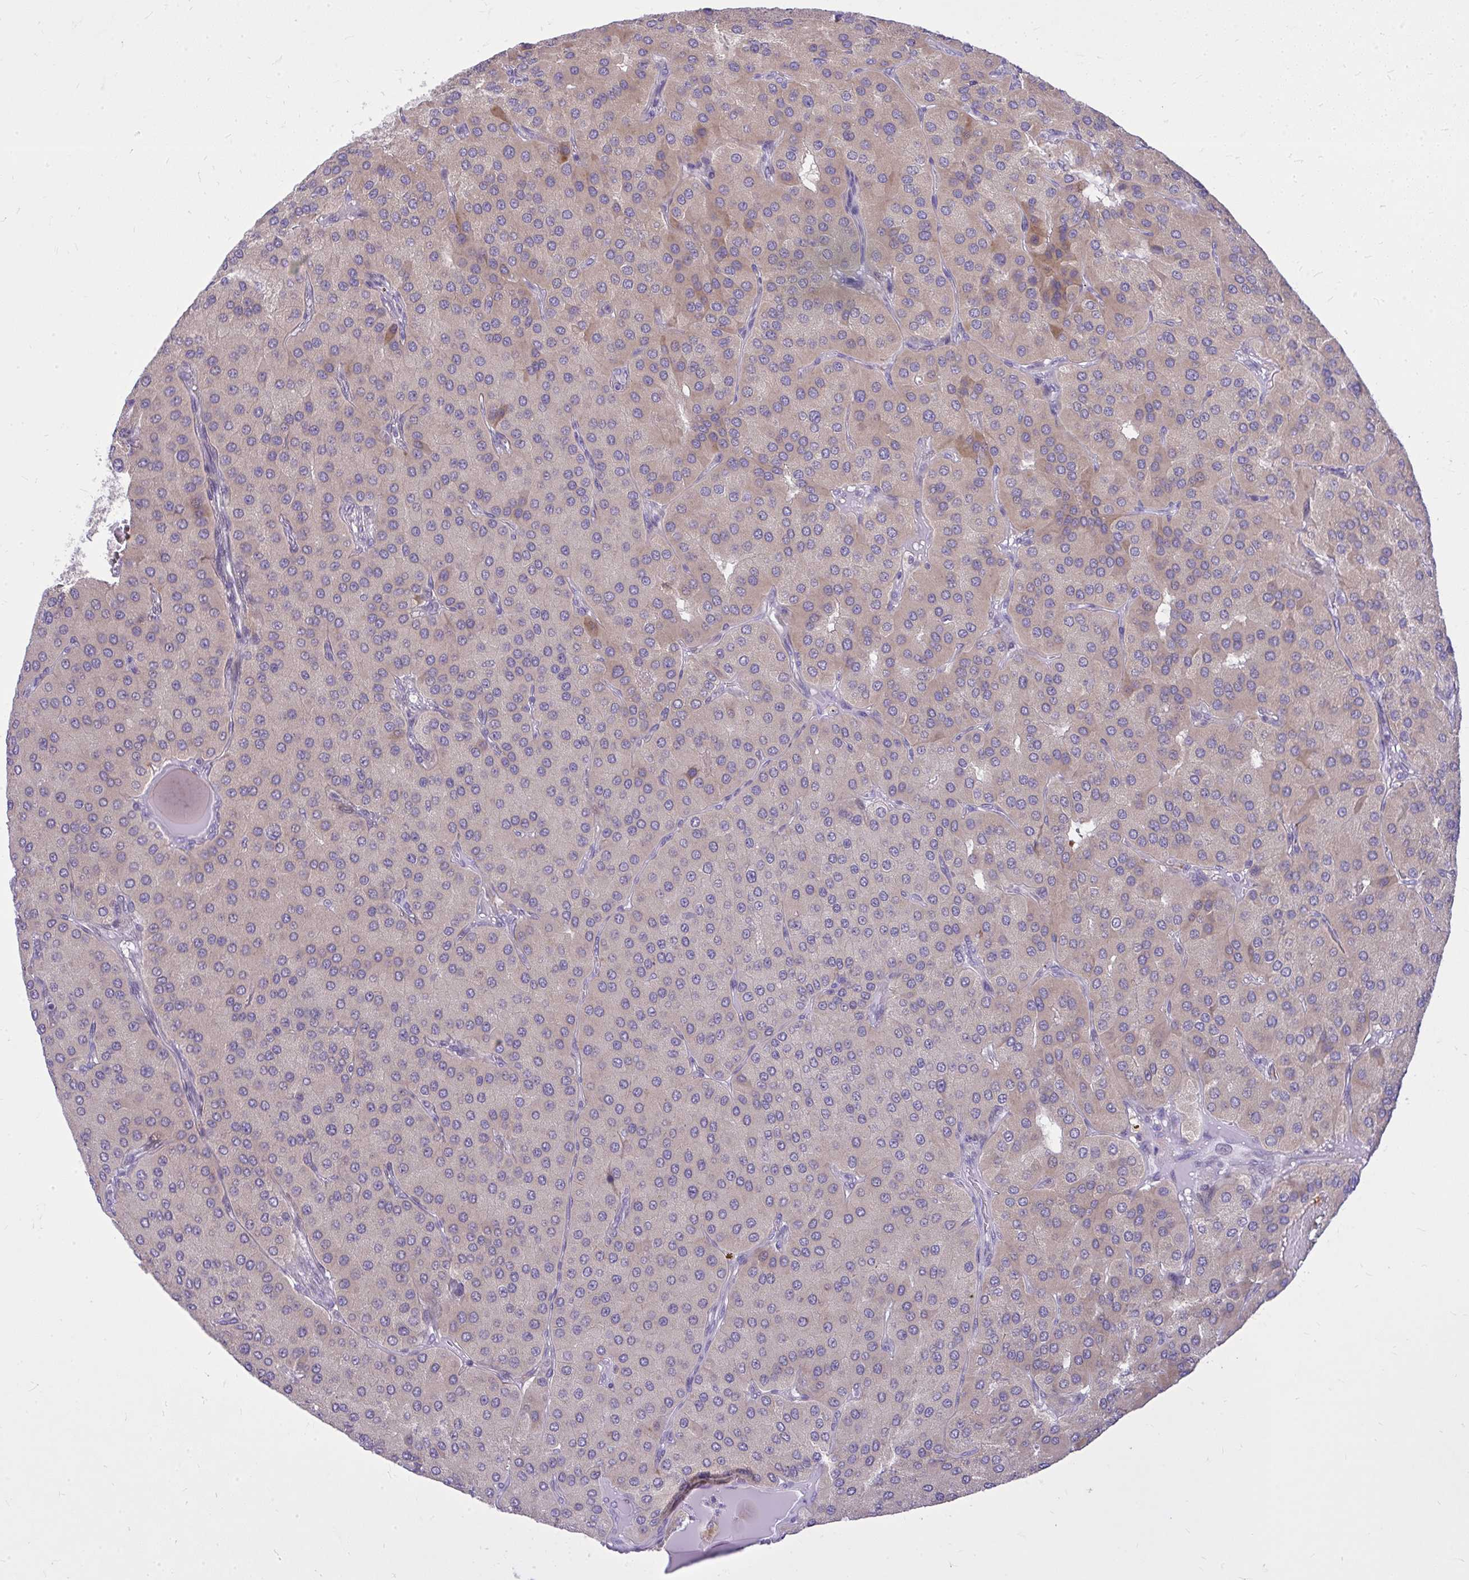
{"staining": {"intensity": "weak", "quantity": "25%-75%", "location": "cytoplasmic/membranous"}, "tissue": "parathyroid gland", "cell_type": "Glandular cells", "image_type": "normal", "snomed": [{"axis": "morphology", "description": "Normal tissue, NOS"}, {"axis": "morphology", "description": "Adenoma, NOS"}, {"axis": "topography", "description": "Parathyroid gland"}], "caption": "Protein staining of normal parathyroid gland shows weak cytoplasmic/membranous staining in about 25%-75% of glandular cells. The staining is performed using DAB (3,3'-diaminobenzidine) brown chromogen to label protein expression. The nuclei are counter-stained blue using hematoxylin.", "gene": "DPY19L1", "patient": {"sex": "female", "age": 86}}